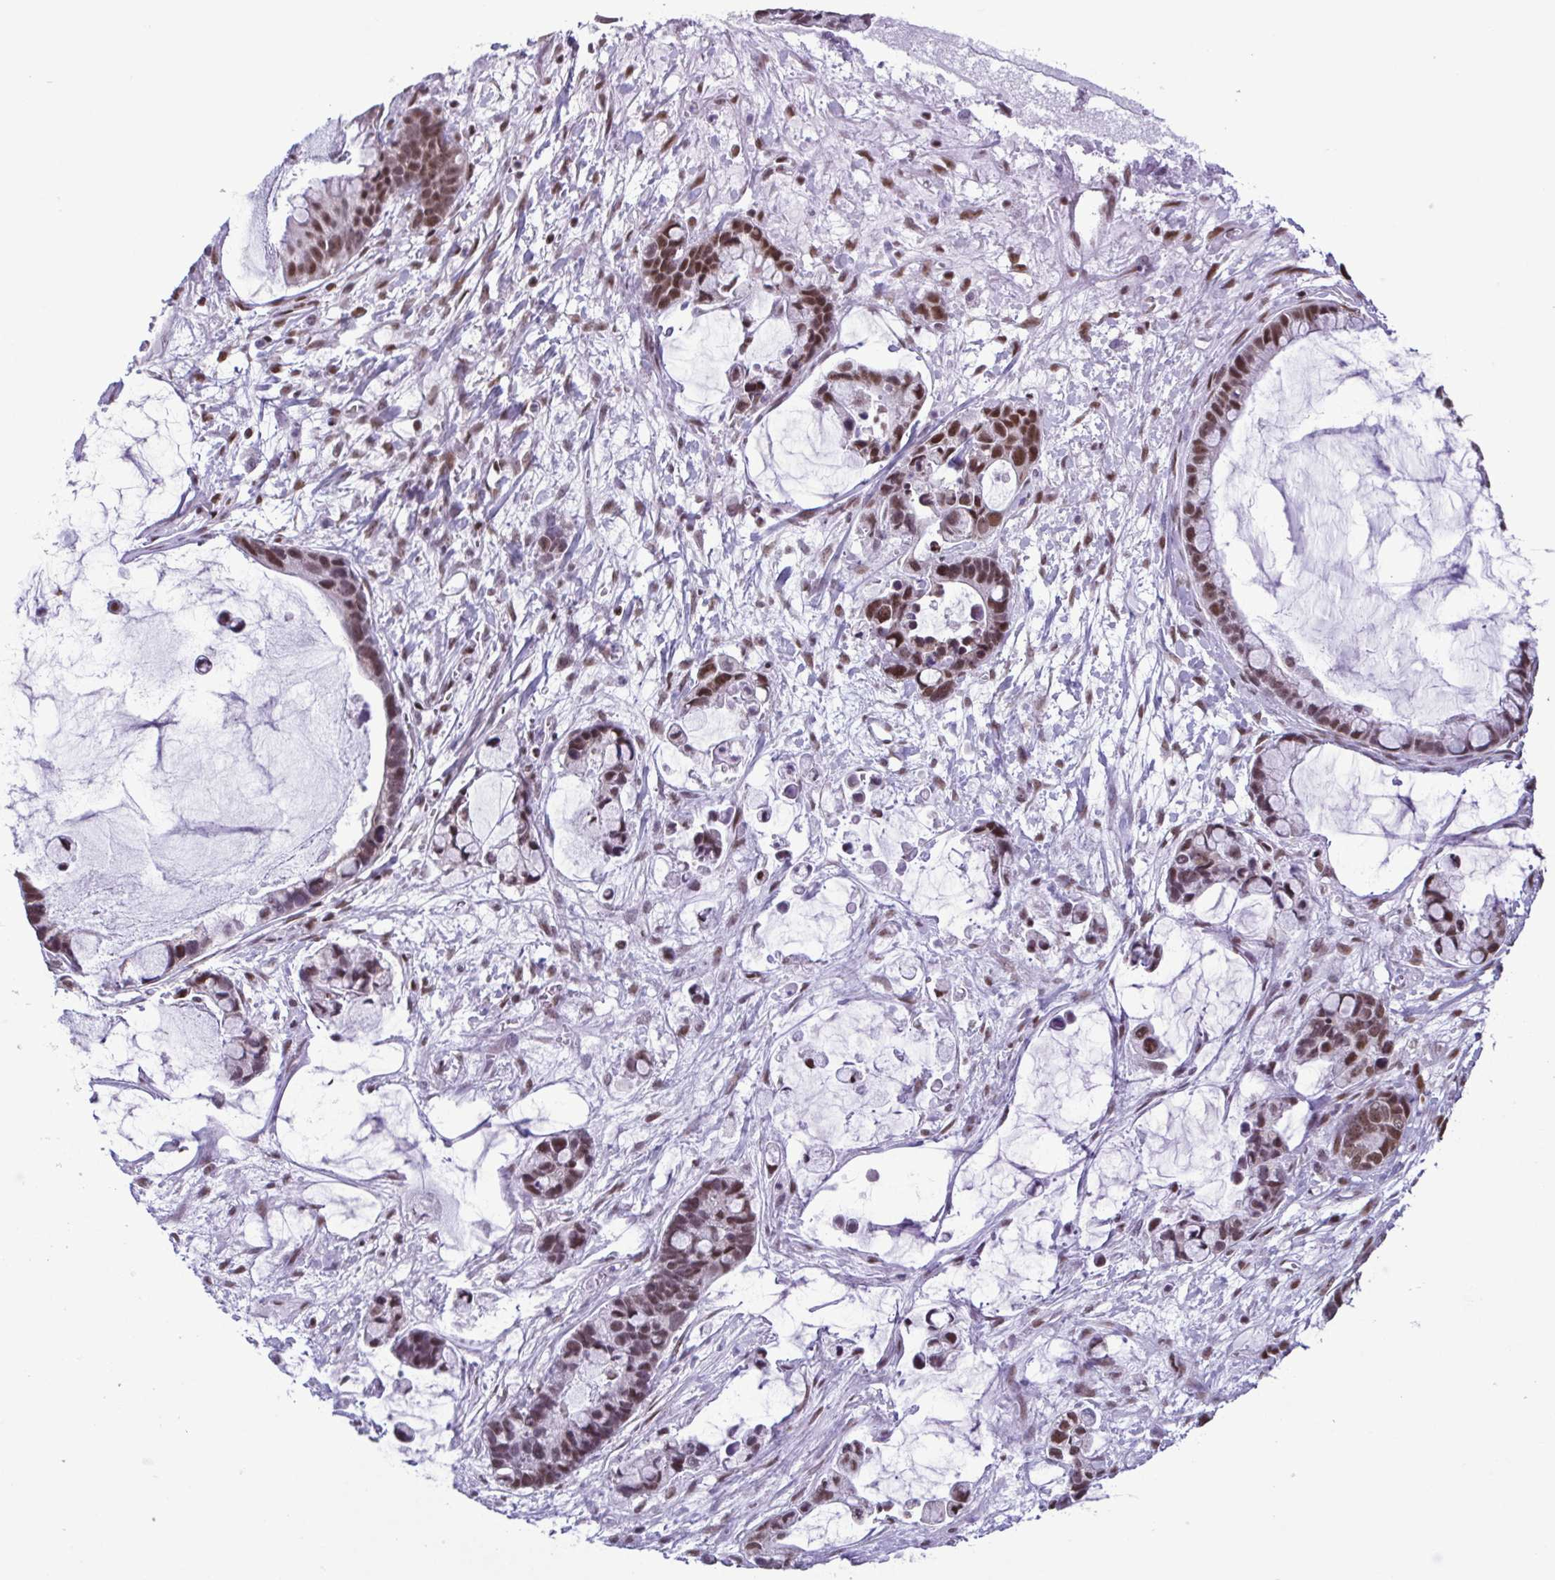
{"staining": {"intensity": "moderate", "quantity": ">75%", "location": "nuclear"}, "tissue": "ovarian cancer", "cell_type": "Tumor cells", "image_type": "cancer", "snomed": [{"axis": "morphology", "description": "Cystadenocarcinoma, mucinous, NOS"}, {"axis": "topography", "description": "Ovary"}], "caption": "There is medium levels of moderate nuclear expression in tumor cells of ovarian mucinous cystadenocarcinoma, as demonstrated by immunohistochemical staining (brown color).", "gene": "TIMM21", "patient": {"sex": "female", "age": 63}}